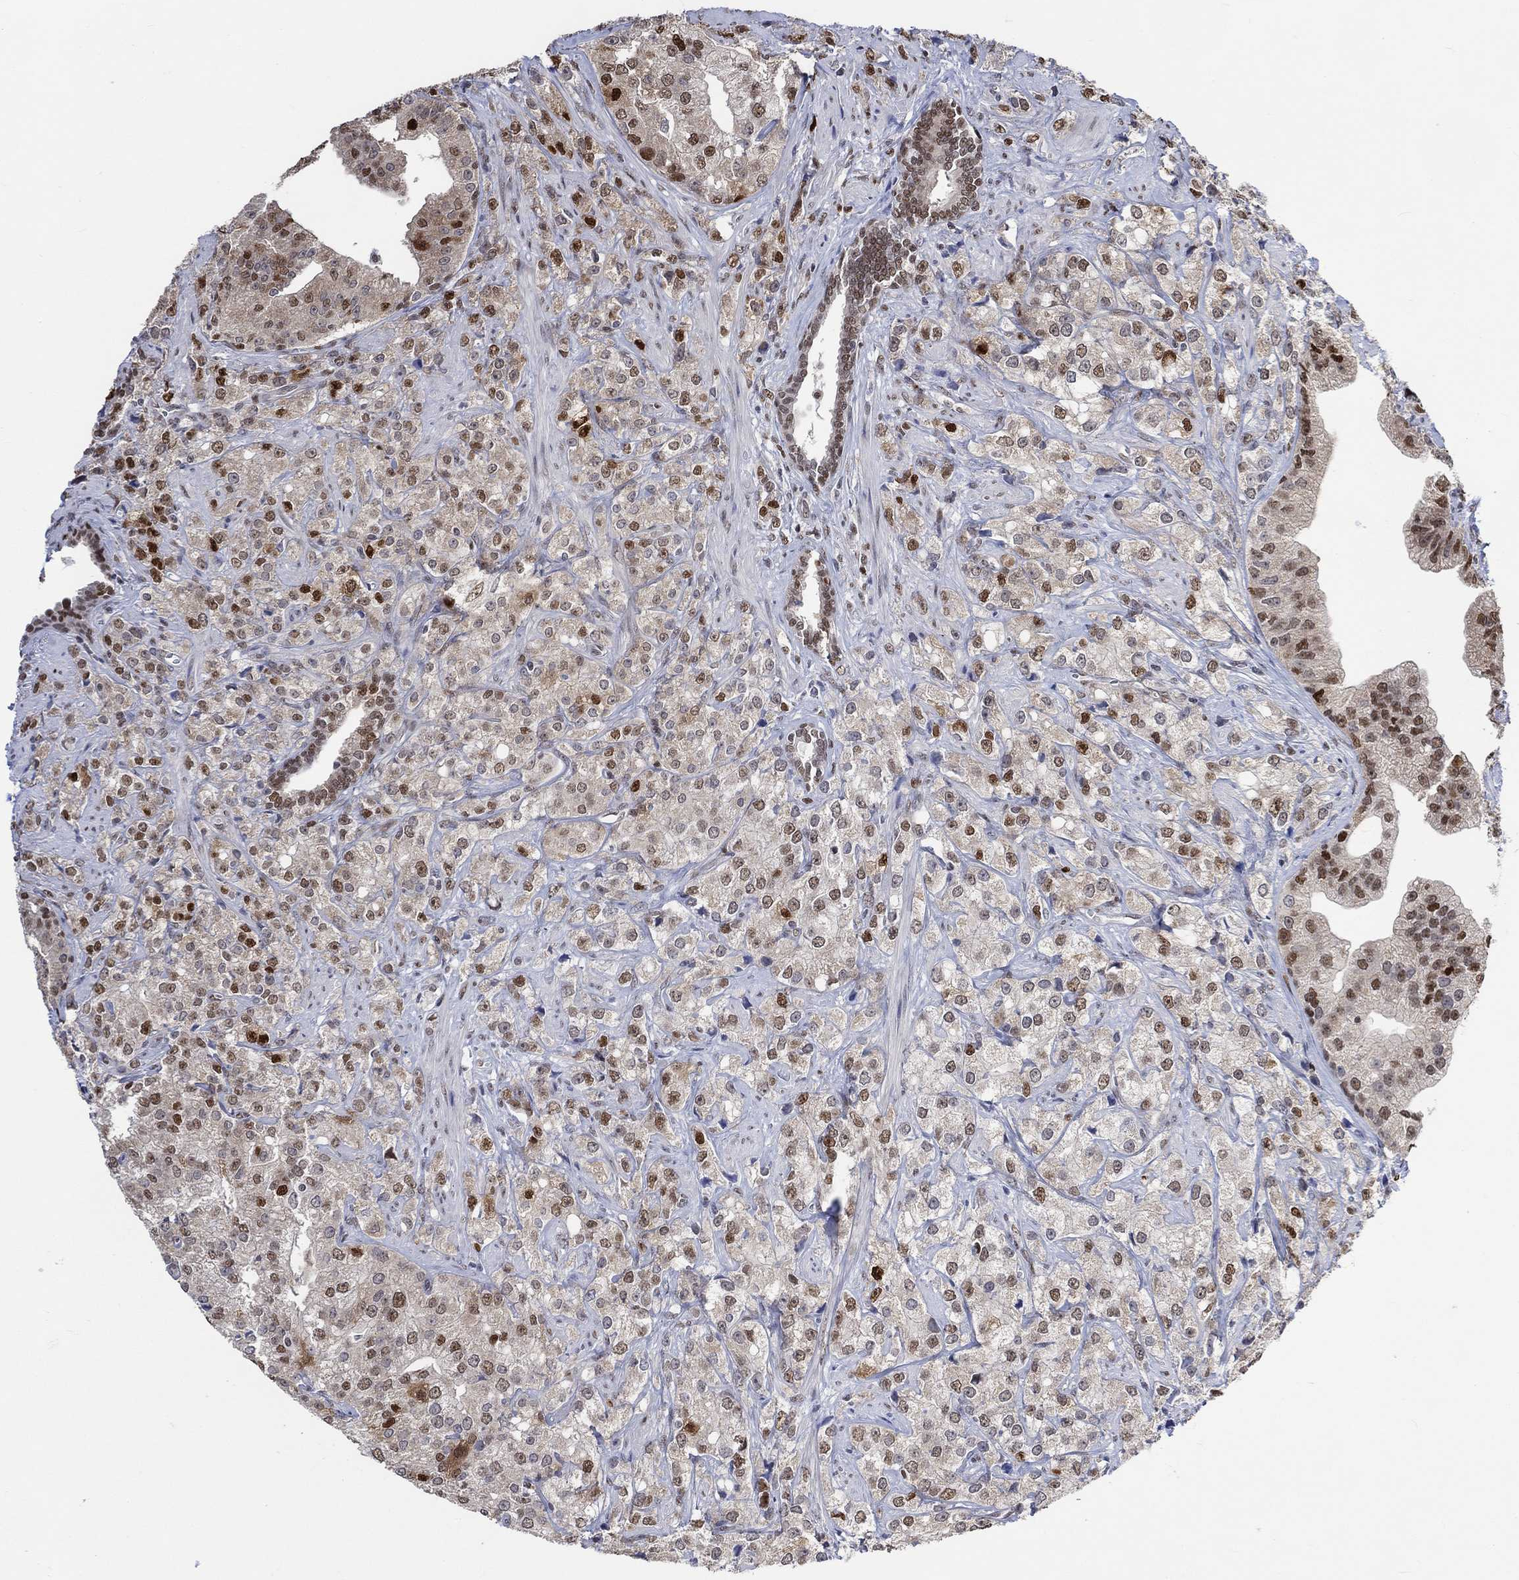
{"staining": {"intensity": "strong", "quantity": "<25%", "location": "nuclear"}, "tissue": "prostate cancer", "cell_type": "Tumor cells", "image_type": "cancer", "snomed": [{"axis": "morphology", "description": "Adenocarcinoma, NOS"}, {"axis": "topography", "description": "Prostate and seminal vesicle, NOS"}, {"axis": "topography", "description": "Prostate"}], "caption": "Strong nuclear staining for a protein is appreciated in approximately <25% of tumor cells of prostate cancer (adenocarcinoma) using IHC.", "gene": "RAD54L2", "patient": {"sex": "male", "age": 68}}